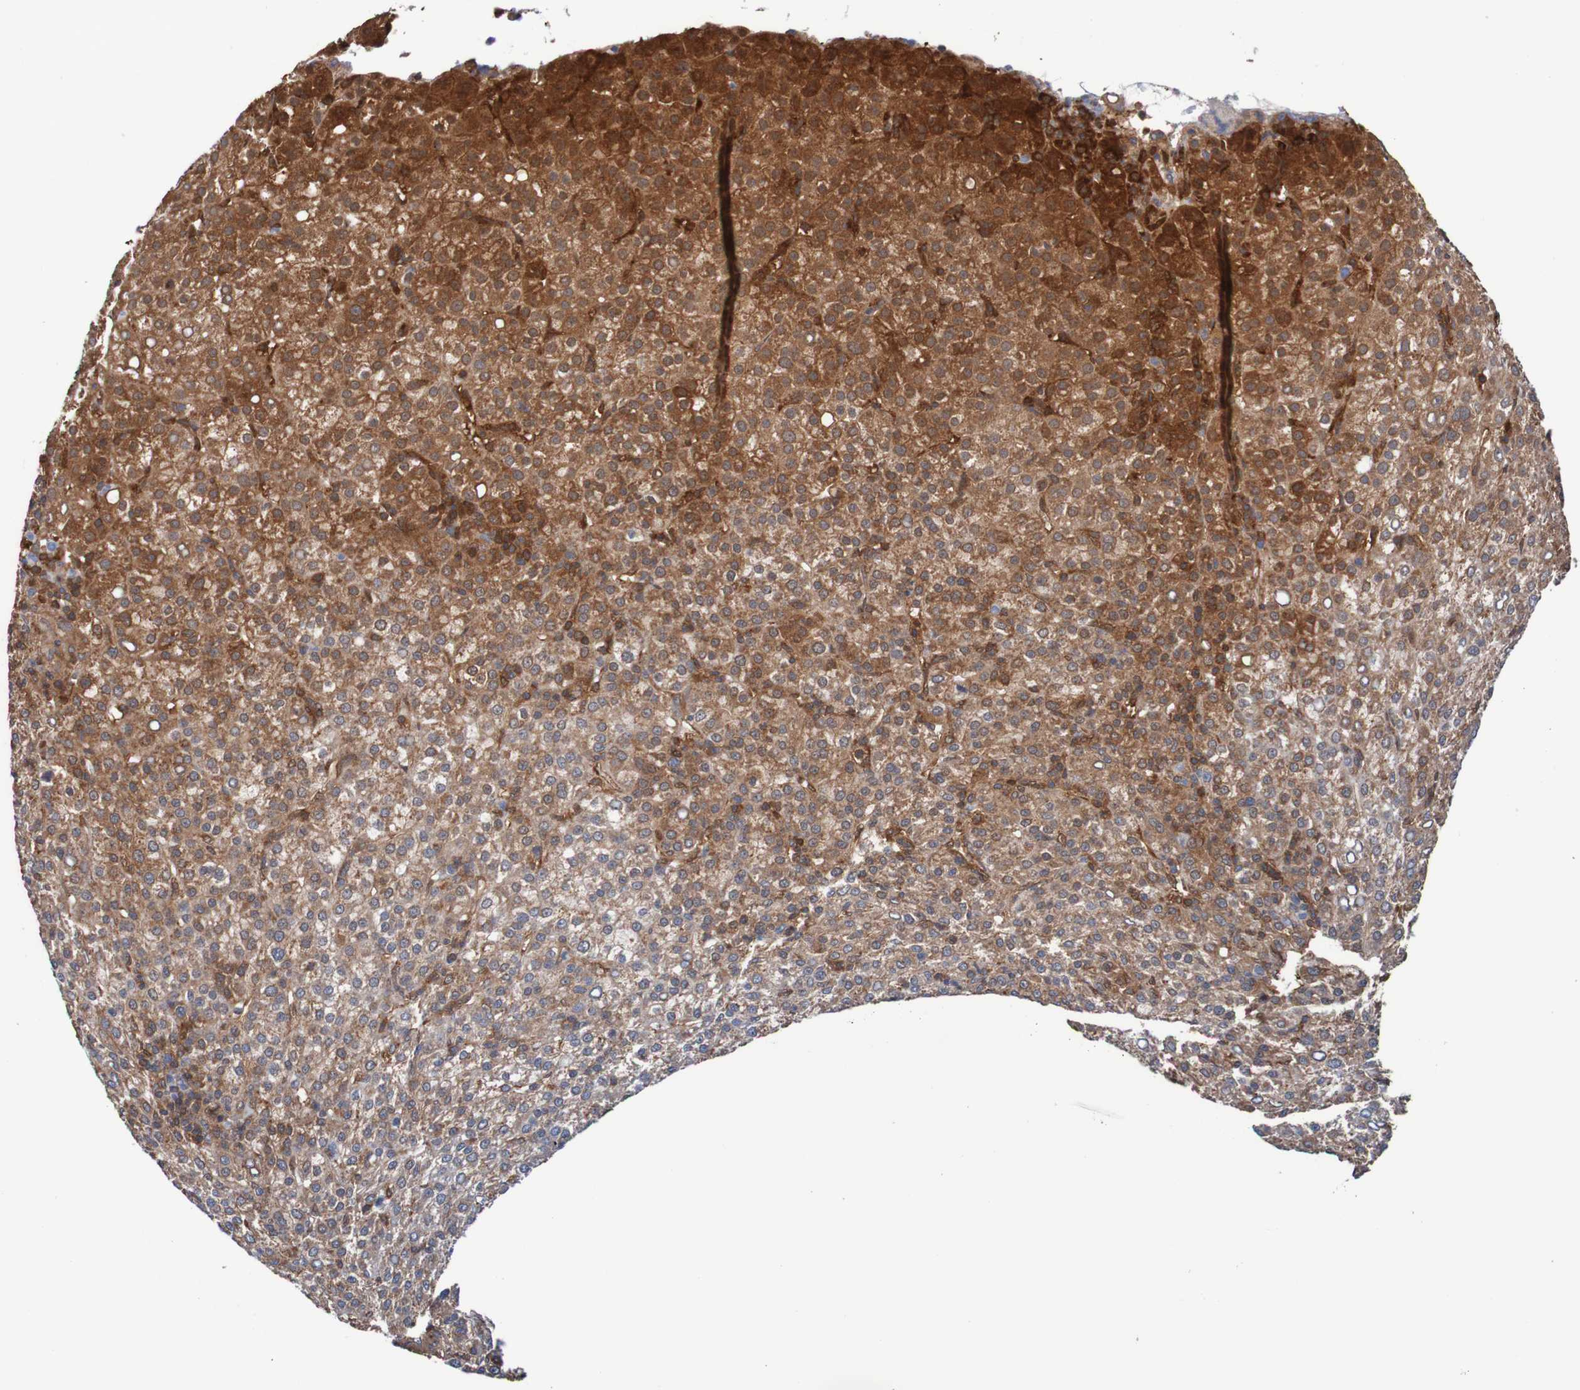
{"staining": {"intensity": "strong", "quantity": ">75%", "location": "cytoplasmic/membranous"}, "tissue": "liver cancer", "cell_type": "Tumor cells", "image_type": "cancer", "snomed": [{"axis": "morphology", "description": "Carcinoma, Hepatocellular, NOS"}, {"axis": "topography", "description": "Liver"}], "caption": "A brown stain highlights strong cytoplasmic/membranous positivity of a protein in human liver cancer (hepatocellular carcinoma) tumor cells. (brown staining indicates protein expression, while blue staining denotes nuclei).", "gene": "RIGI", "patient": {"sex": "female", "age": 58}}